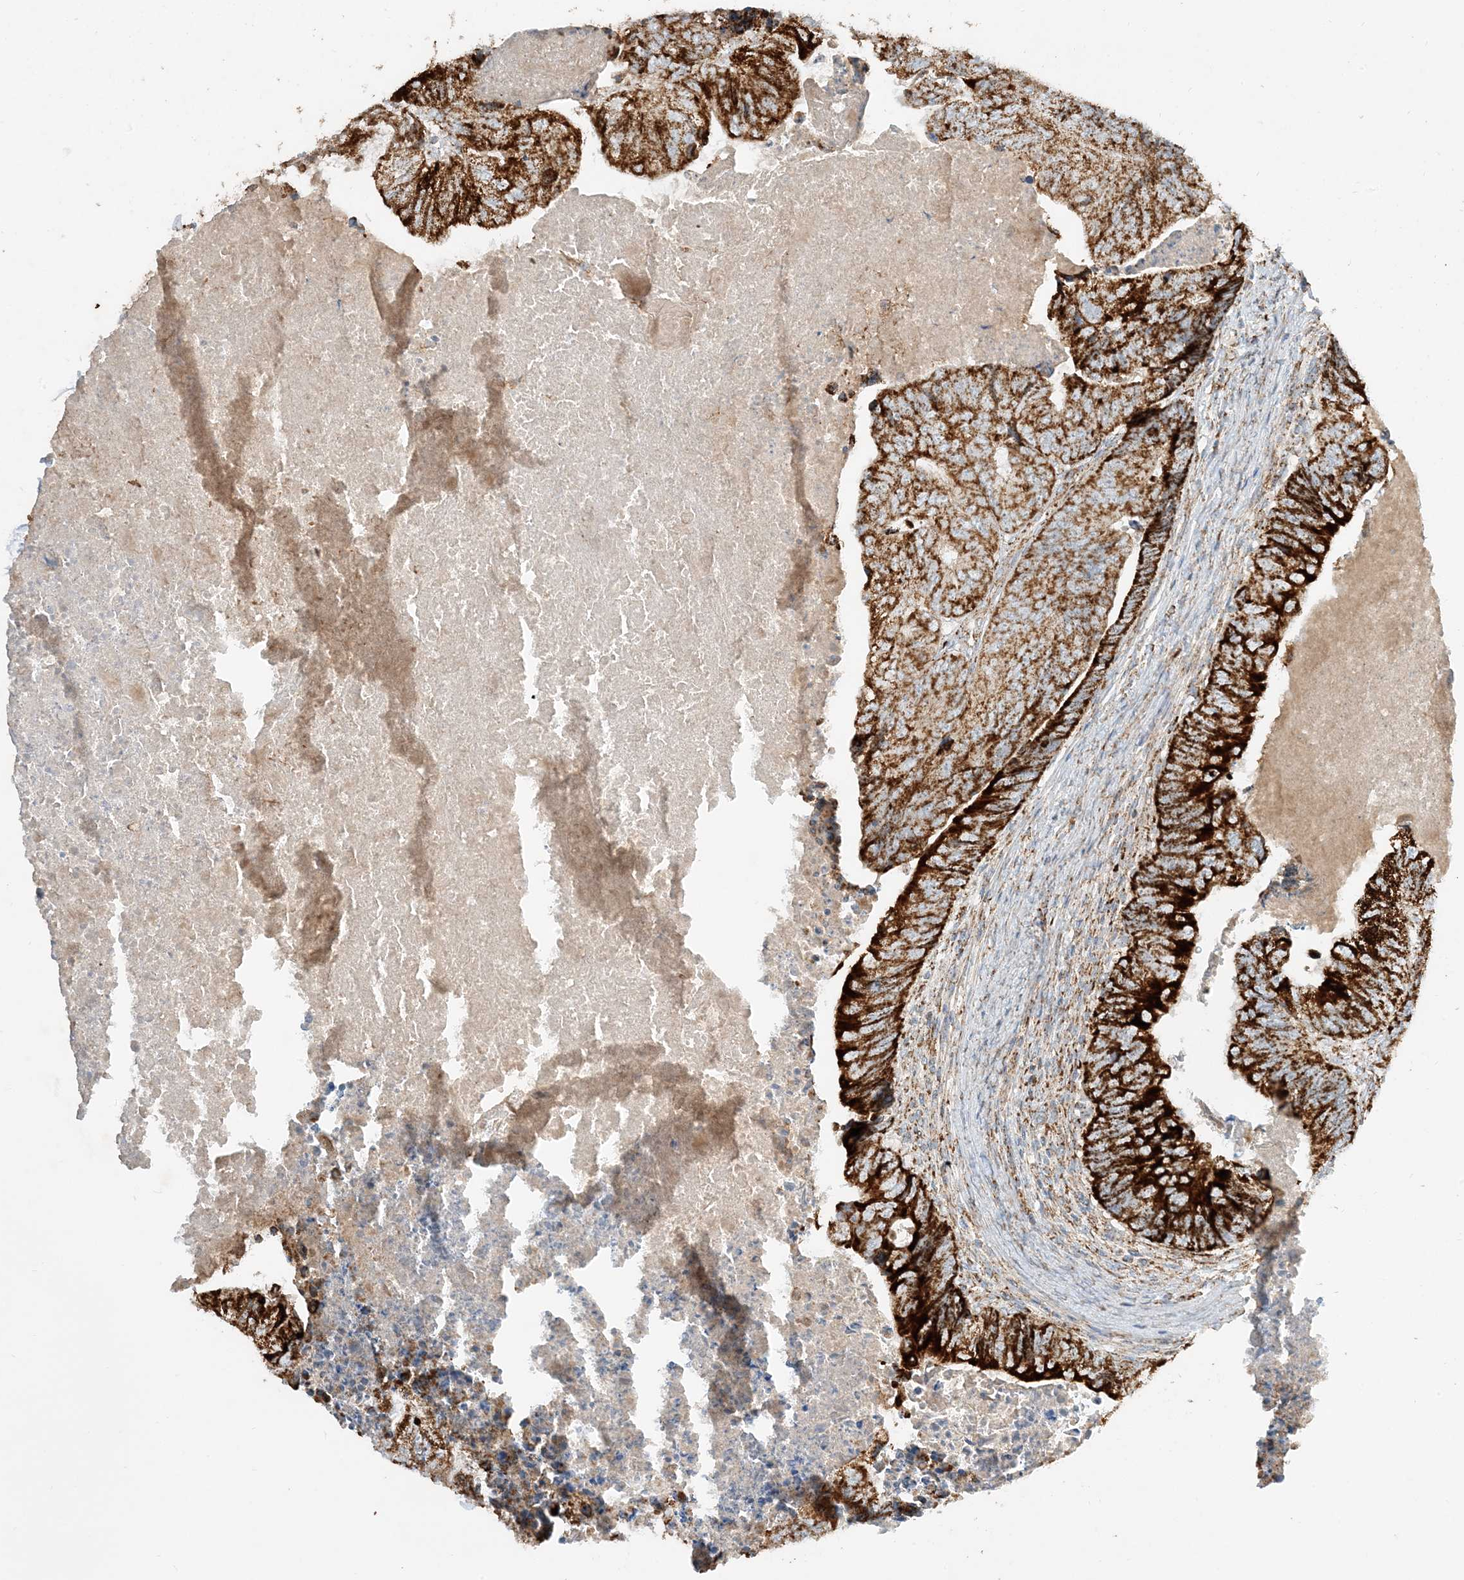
{"staining": {"intensity": "strong", "quantity": ">75%", "location": "cytoplasmic/membranous"}, "tissue": "colorectal cancer", "cell_type": "Tumor cells", "image_type": "cancer", "snomed": [{"axis": "morphology", "description": "Adenocarcinoma, NOS"}, {"axis": "topography", "description": "Colon"}], "caption": "Adenocarcinoma (colorectal) was stained to show a protein in brown. There is high levels of strong cytoplasmic/membranous expression in about >75% of tumor cells.", "gene": "NDUFAF3", "patient": {"sex": "female", "age": 67}}